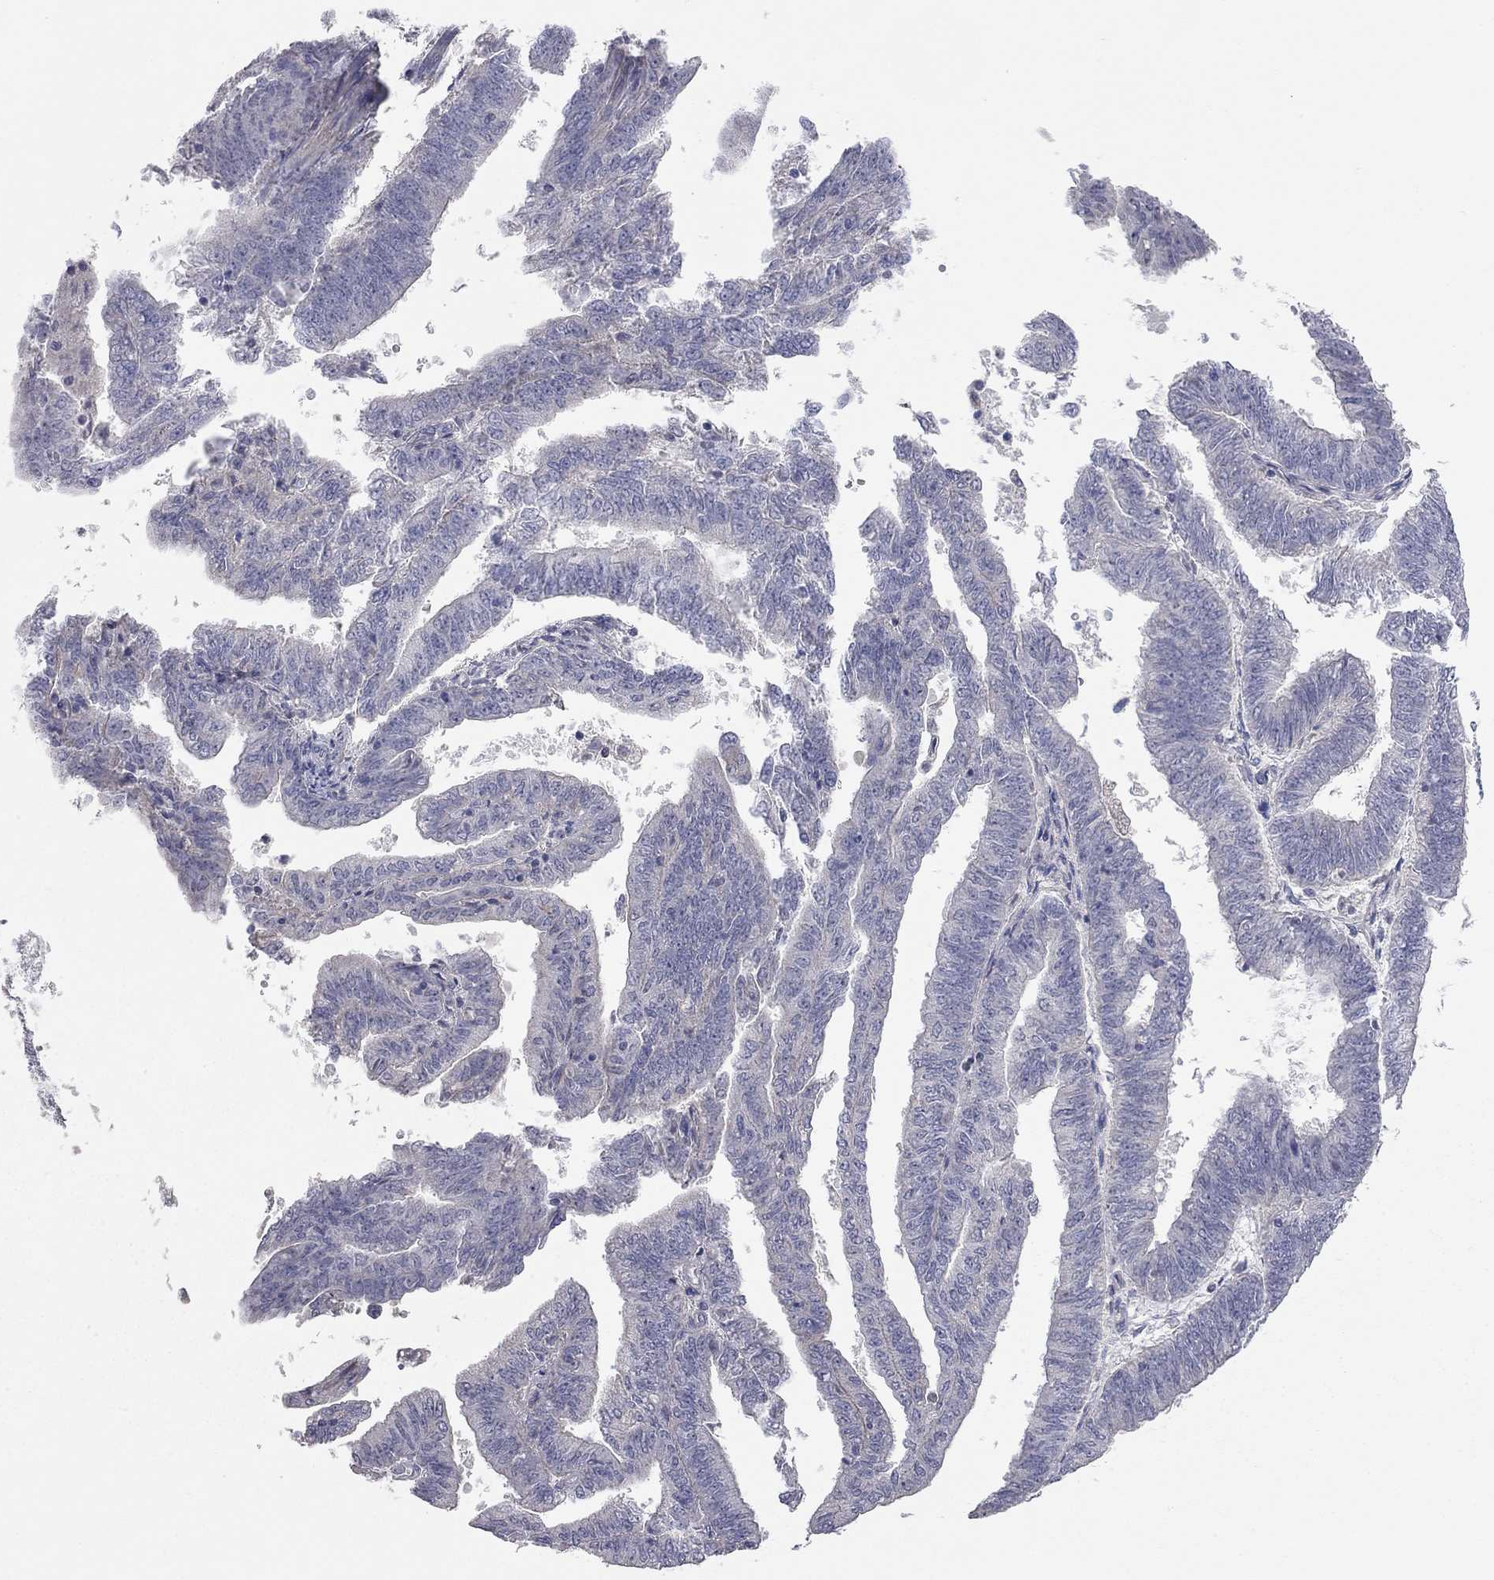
{"staining": {"intensity": "negative", "quantity": "none", "location": "none"}, "tissue": "endometrial cancer", "cell_type": "Tumor cells", "image_type": "cancer", "snomed": [{"axis": "morphology", "description": "Adenocarcinoma, NOS"}, {"axis": "topography", "description": "Endometrium"}], "caption": "This is an immunohistochemistry (IHC) photomicrograph of adenocarcinoma (endometrial). There is no positivity in tumor cells.", "gene": "KCNB1", "patient": {"sex": "female", "age": 82}}